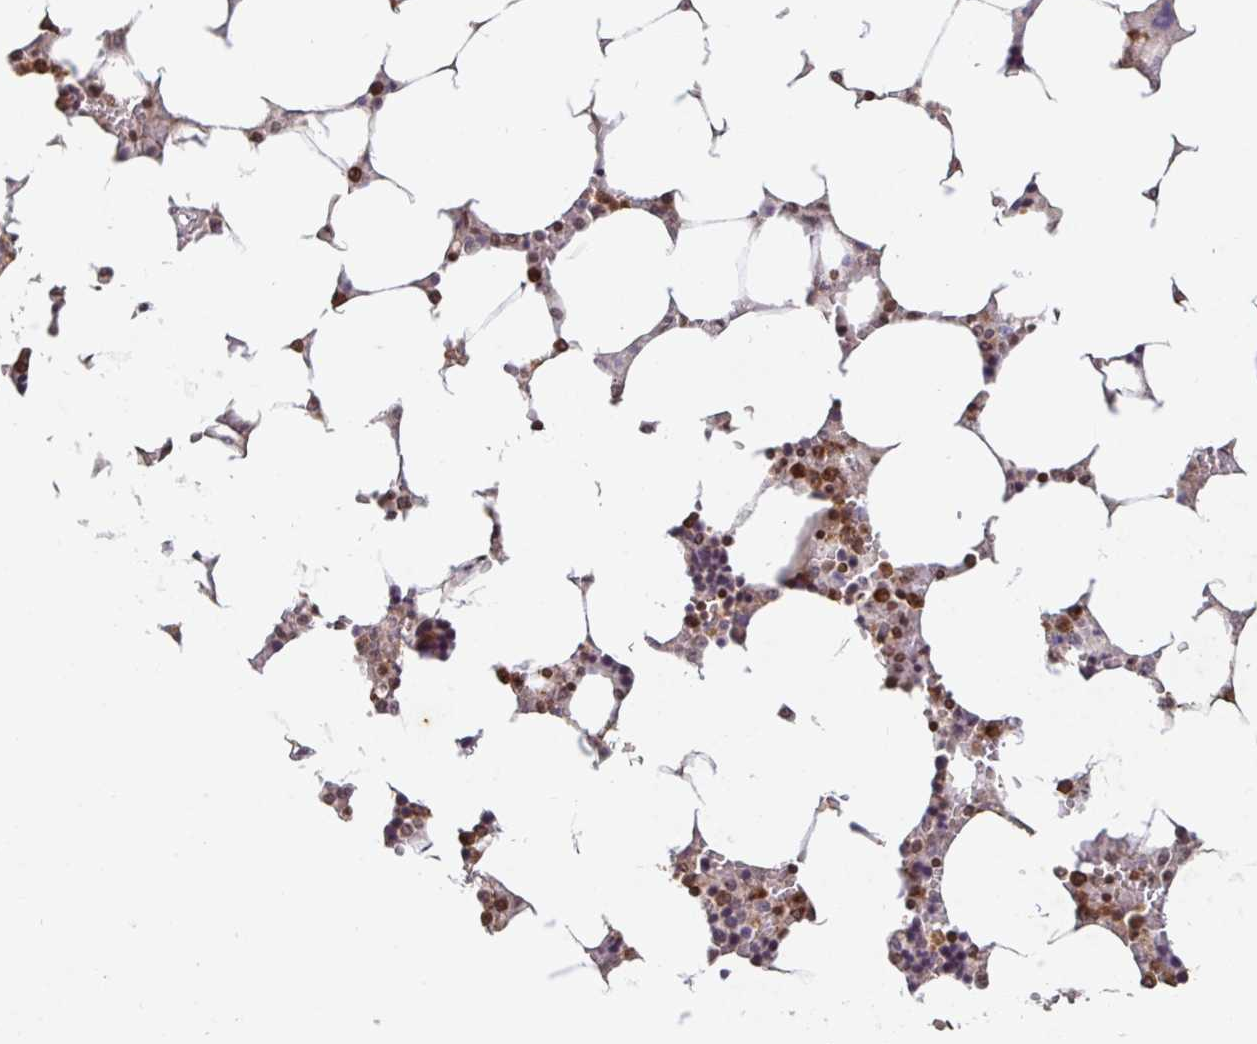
{"staining": {"intensity": "strong", "quantity": ">75%", "location": "nuclear"}, "tissue": "bone marrow", "cell_type": "Hematopoietic cells", "image_type": "normal", "snomed": [{"axis": "morphology", "description": "Normal tissue, NOS"}, {"axis": "topography", "description": "Bone marrow"}], "caption": "This histopathology image shows immunohistochemistry (IHC) staining of benign human bone marrow, with high strong nuclear staining in about >75% of hematopoietic cells.", "gene": "C19orf53", "patient": {"sex": "male", "age": 64}}